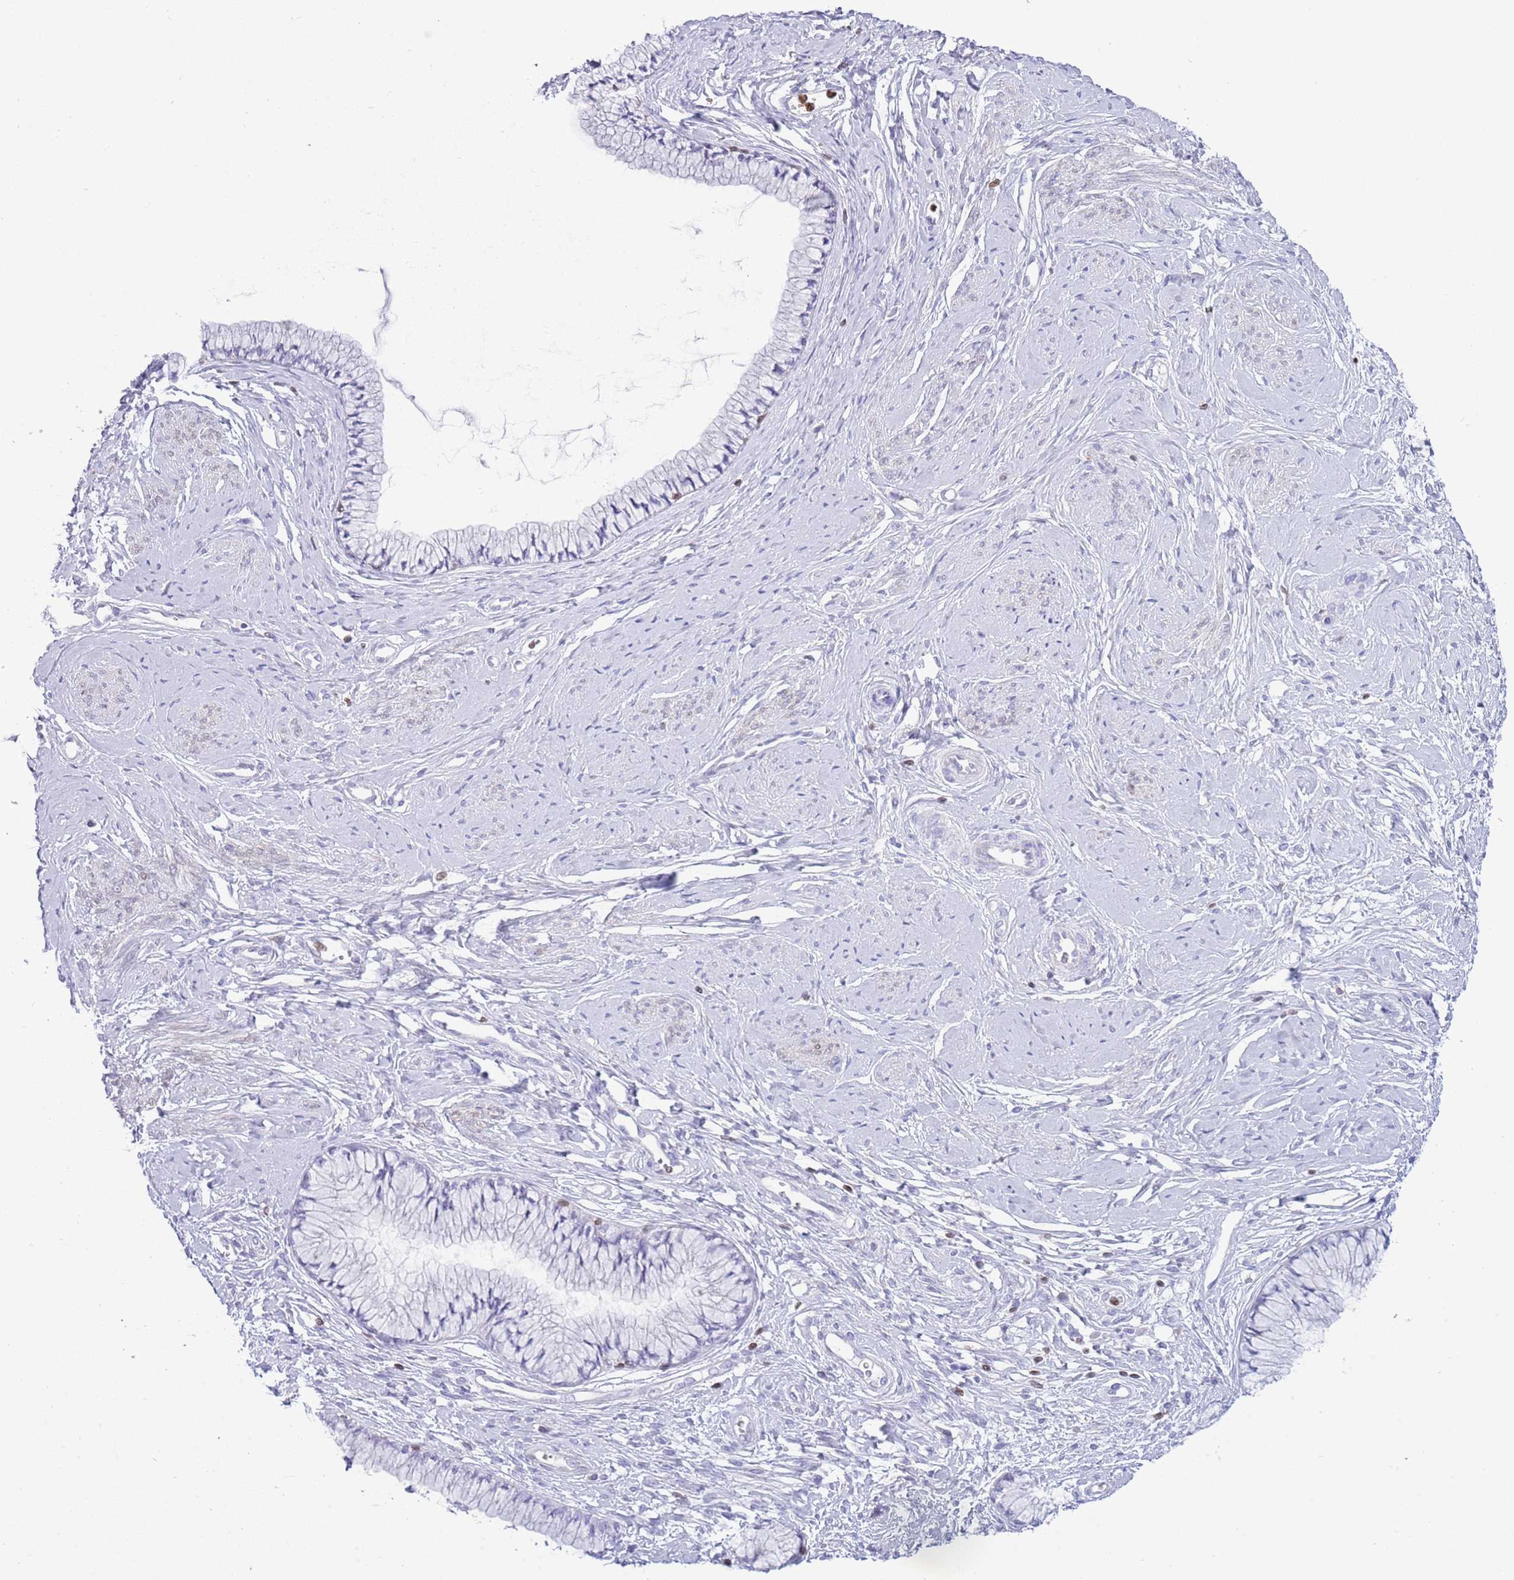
{"staining": {"intensity": "negative", "quantity": "none", "location": "none"}, "tissue": "cervix", "cell_type": "Glandular cells", "image_type": "normal", "snomed": [{"axis": "morphology", "description": "Normal tissue, NOS"}, {"axis": "topography", "description": "Cervix"}], "caption": "A photomicrograph of cervix stained for a protein displays no brown staining in glandular cells.", "gene": "LBR", "patient": {"sex": "female", "age": 42}}